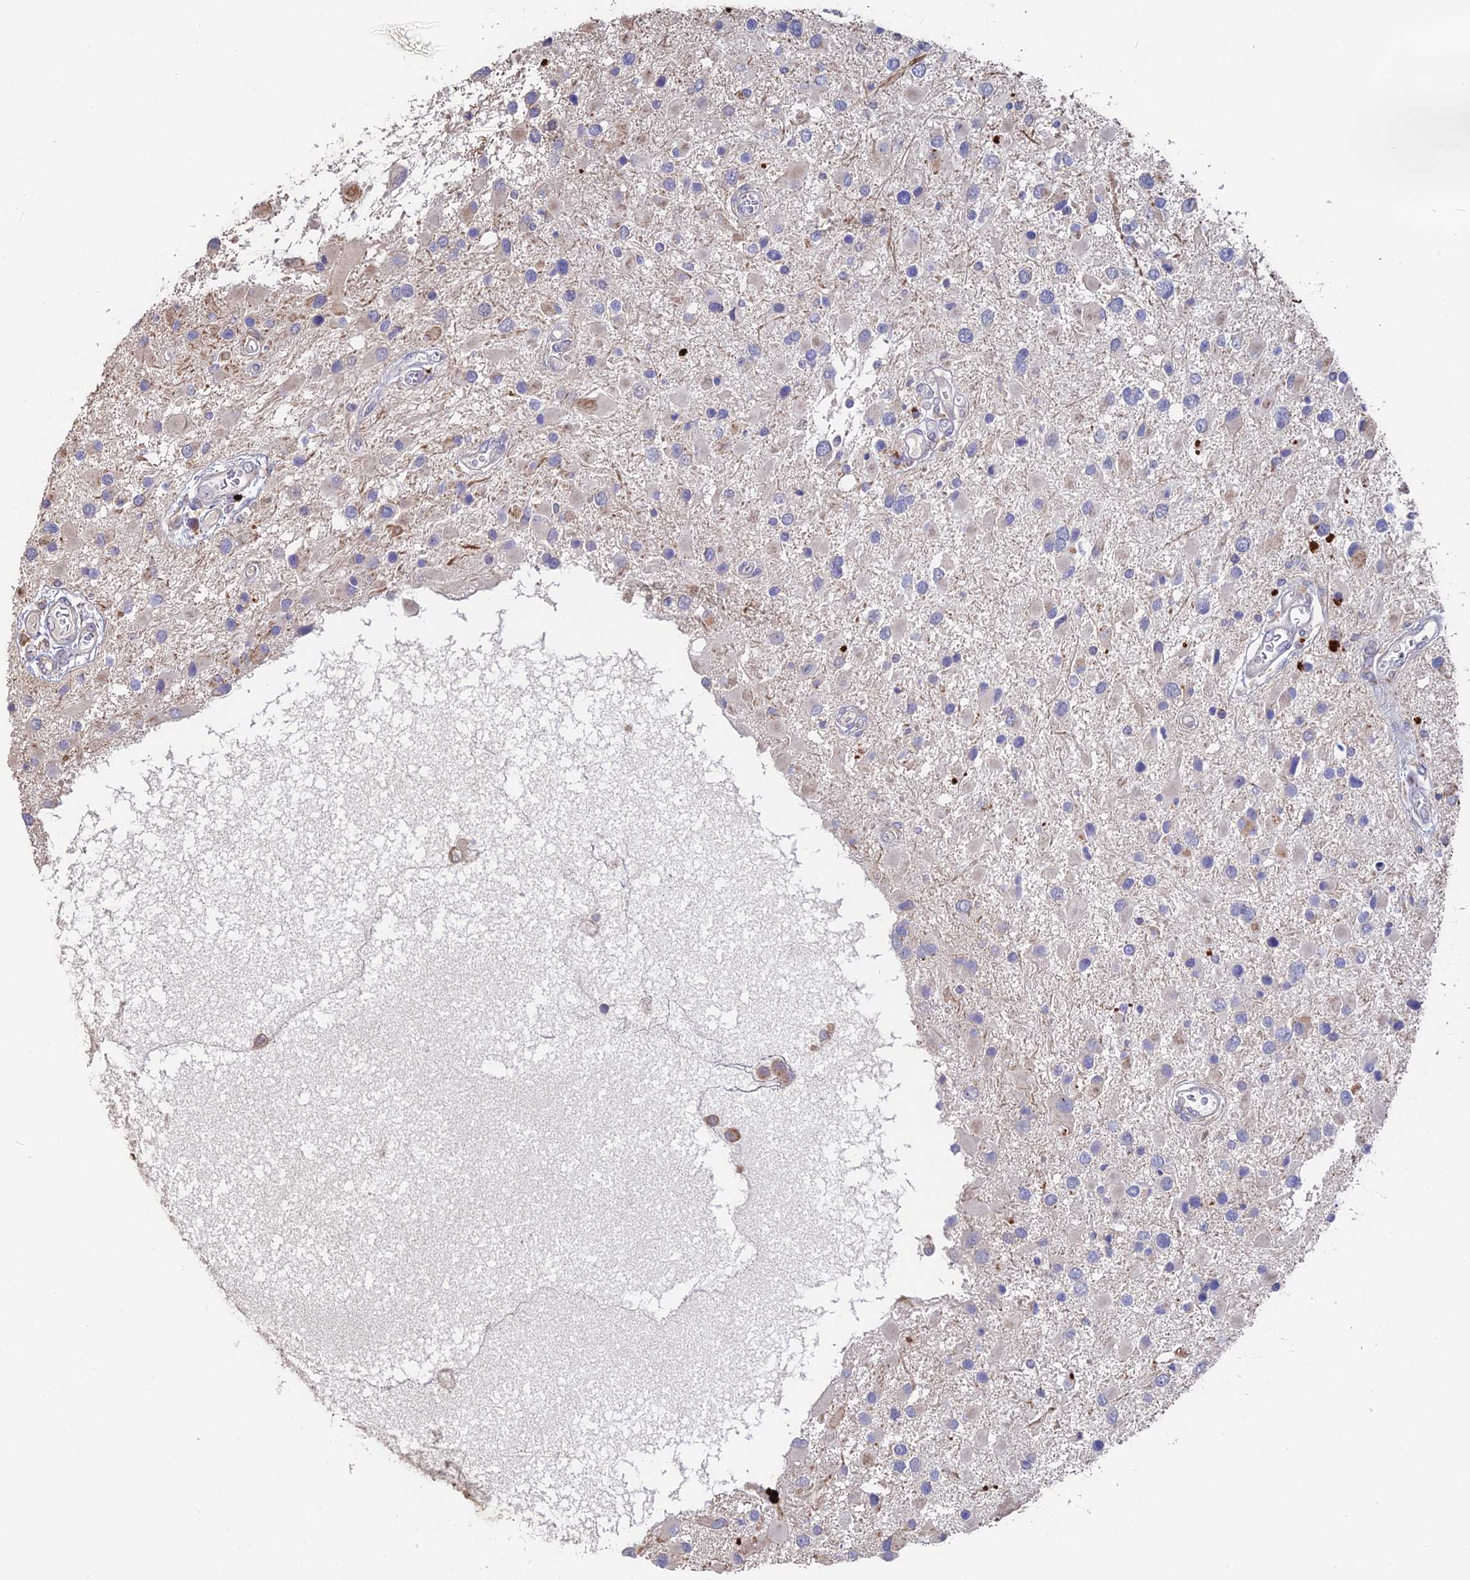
{"staining": {"intensity": "negative", "quantity": "none", "location": "none"}, "tissue": "glioma", "cell_type": "Tumor cells", "image_type": "cancer", "snomed": [{"axis": "morphology", "description": "Glioma, malignant, High grade"}, {"axis": "topography", "description": "Brain"}], "caption": "Immunohistochemistry (IHC) of human high-grade glioma (malignant) exhibits no positivity in tumor cells.", "gene": "ACTR5", "patient": {"sex": "male", "age": 53}}